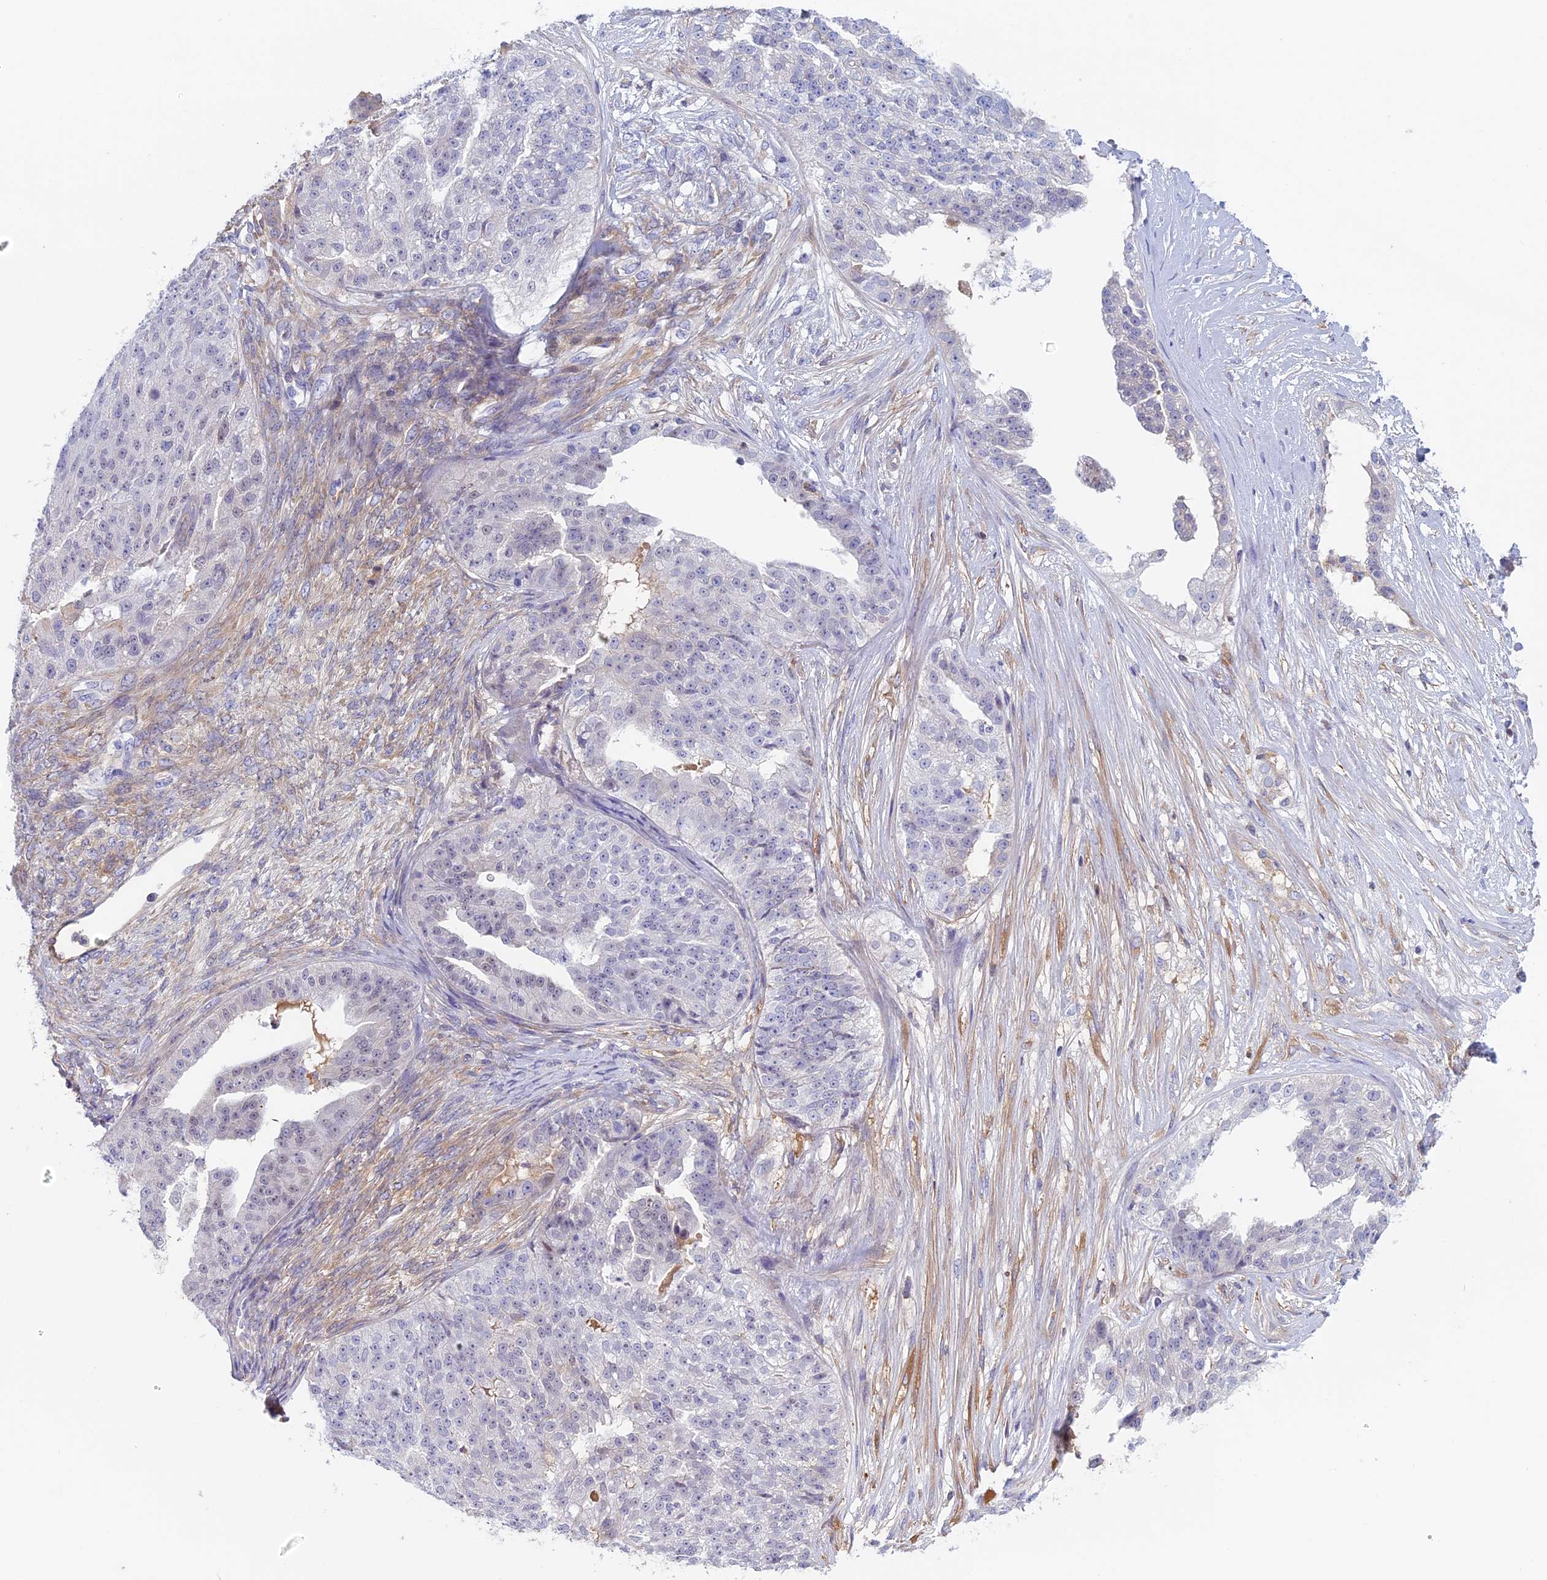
{"staining": {"intensity": "negative", "quantity": "none", "location": "none"}, "tissue": "ovarian cancer", "cell_type": "Tumor cells", "image_type": "cancer", "snomed": [{"axis": "morphology", "description": "Cystadenocarcinoma, serous, NOS"}, {"axis": "topography", "description": "Ovary"}], "caption": "IHC photomicrograph of ovarian serous cystadenocarcinoma stained for a protein (brown), which demonstrates no expression in tumor cells.", "gene": "ANGPTL2", "patient": {"sex": "female", "age": 58}}